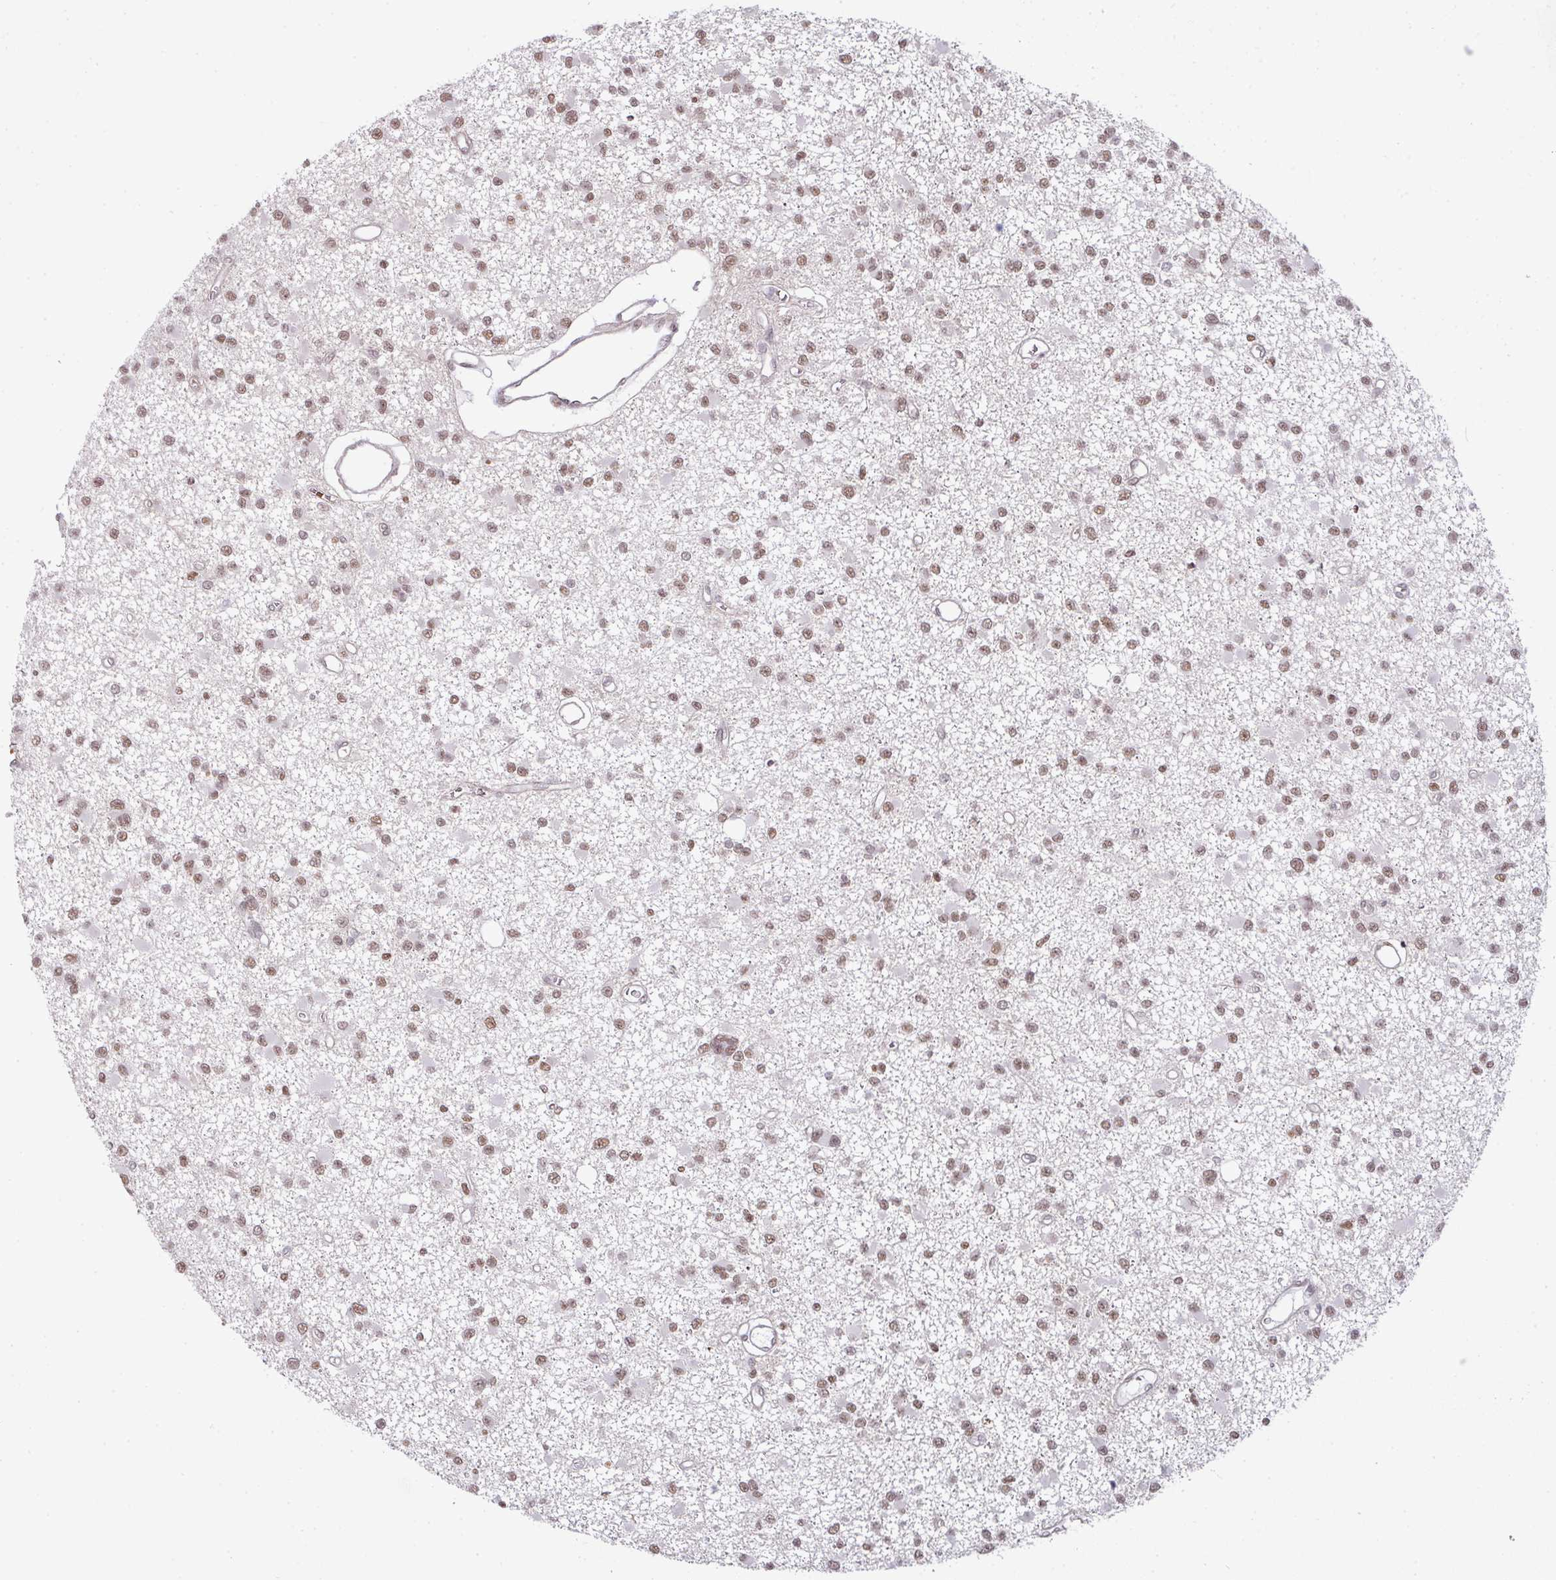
{"staining": {"intensity": "moderate", "quantity": ">75%", "location": "nuclear"}, "tissue": "glioma", "cell_type": "Tumor cells", "image_type": "cancer", "snomed": [{"axis": "morphology", "description": "Glioma, malignant, Low grade"}, {"axis": "topography", "description": "Brain"}], "caption": "There is medium levels of moderate nuclear expression in tumor cells of malignant low-grade glioma, as demonstrated by immunohistochemical staining (brown color).", "gene": "NCOA5", "patient": {"sex": "female", "age": 22}}